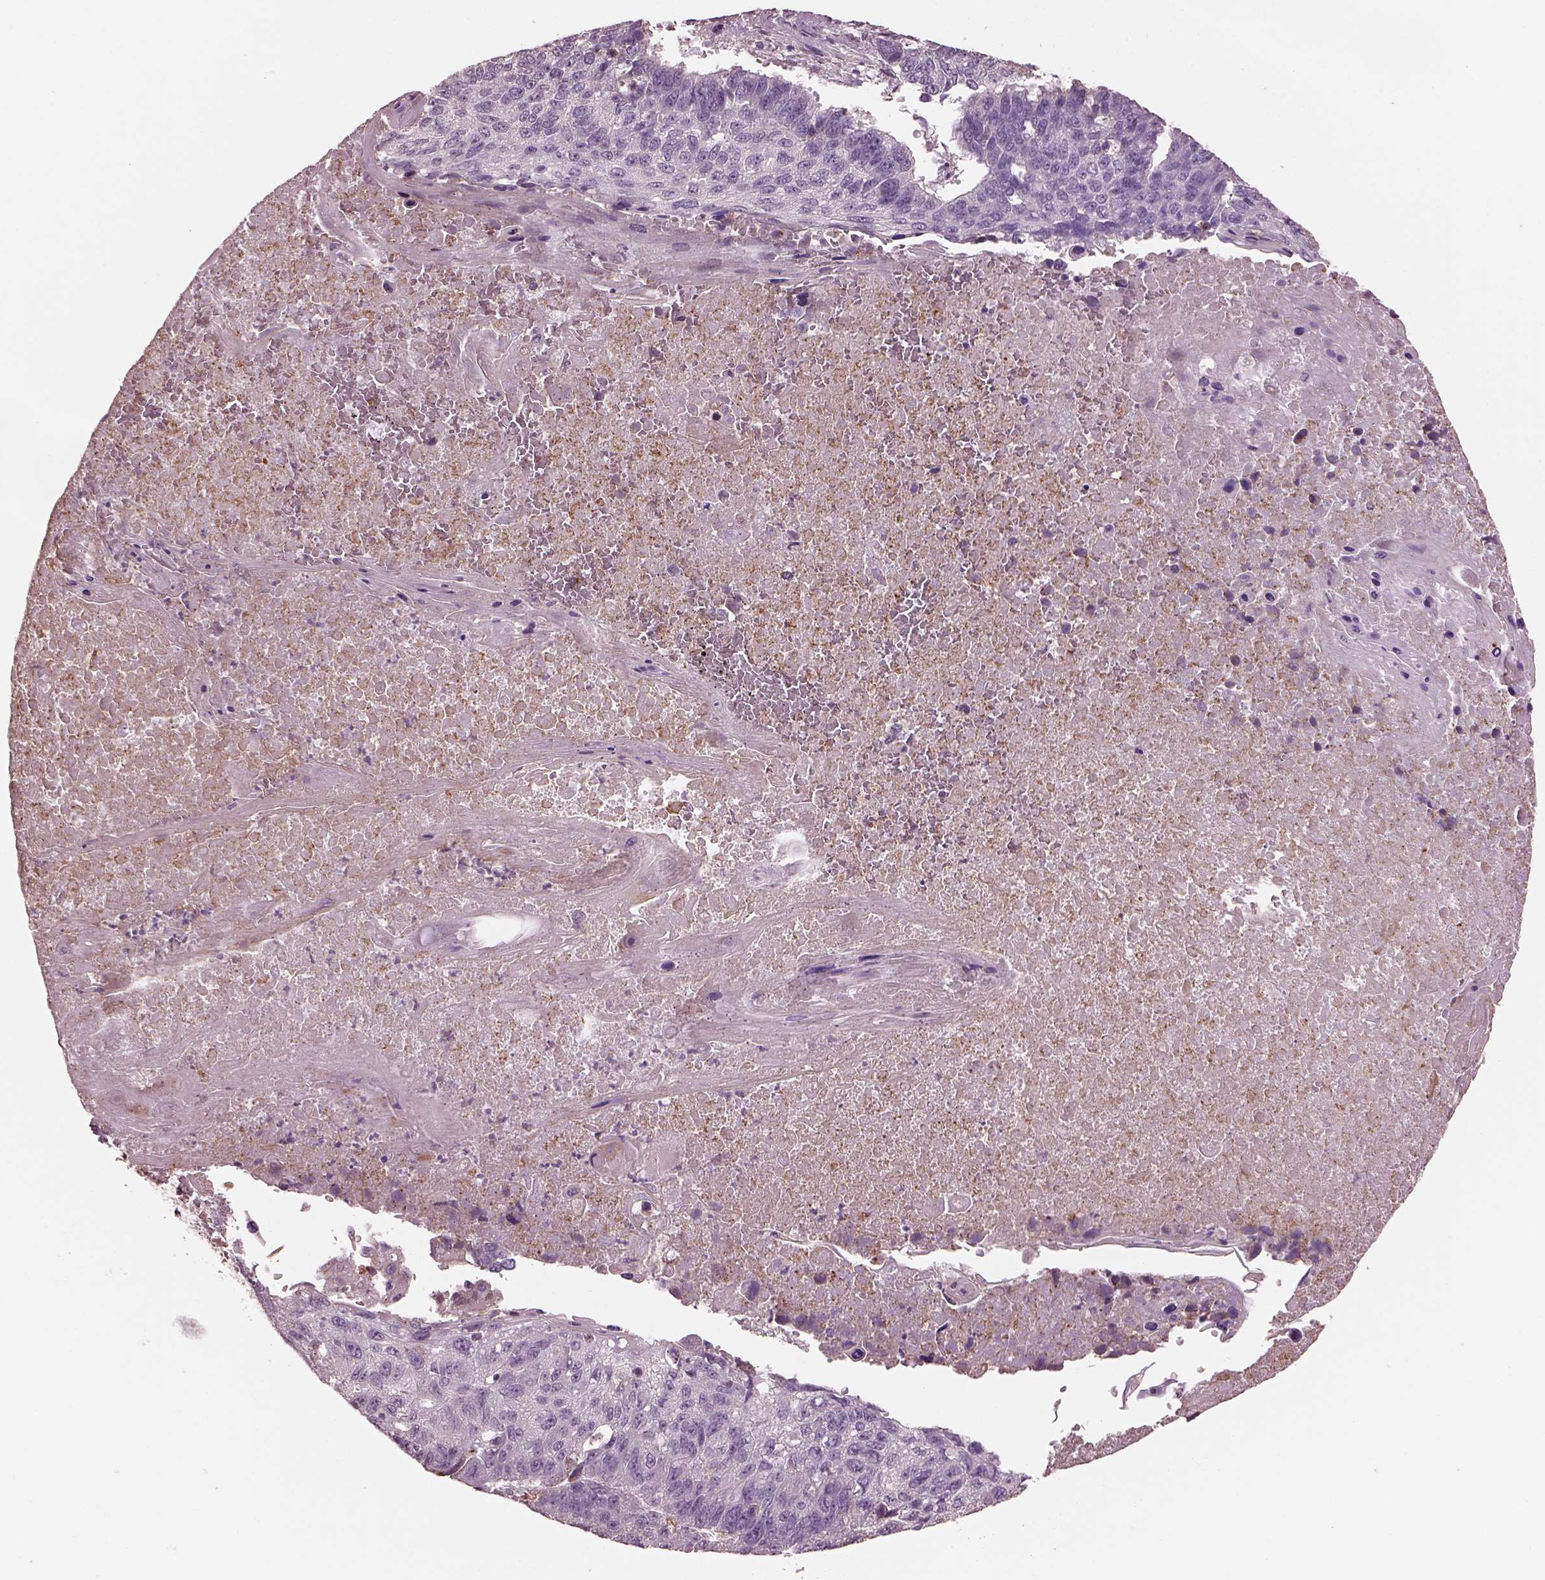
{"staining": {"intensity": "negative", "quantity": "none", "location": "none"}, "tissue": "lung cancer", "cell_type": "Tumor cells", "image_type": "cancer", "snomed": [{"axis": "morphology", "description": "Squamous cell carcinoma, NOS"}, {"axis": "topography", "description": "Lung"}], "caption": "IHC of human lung squamous cell carcinoma displays no staining in tumor cells.", "gene": "SRI", "patient": {"sex": "male", "age": 73}}